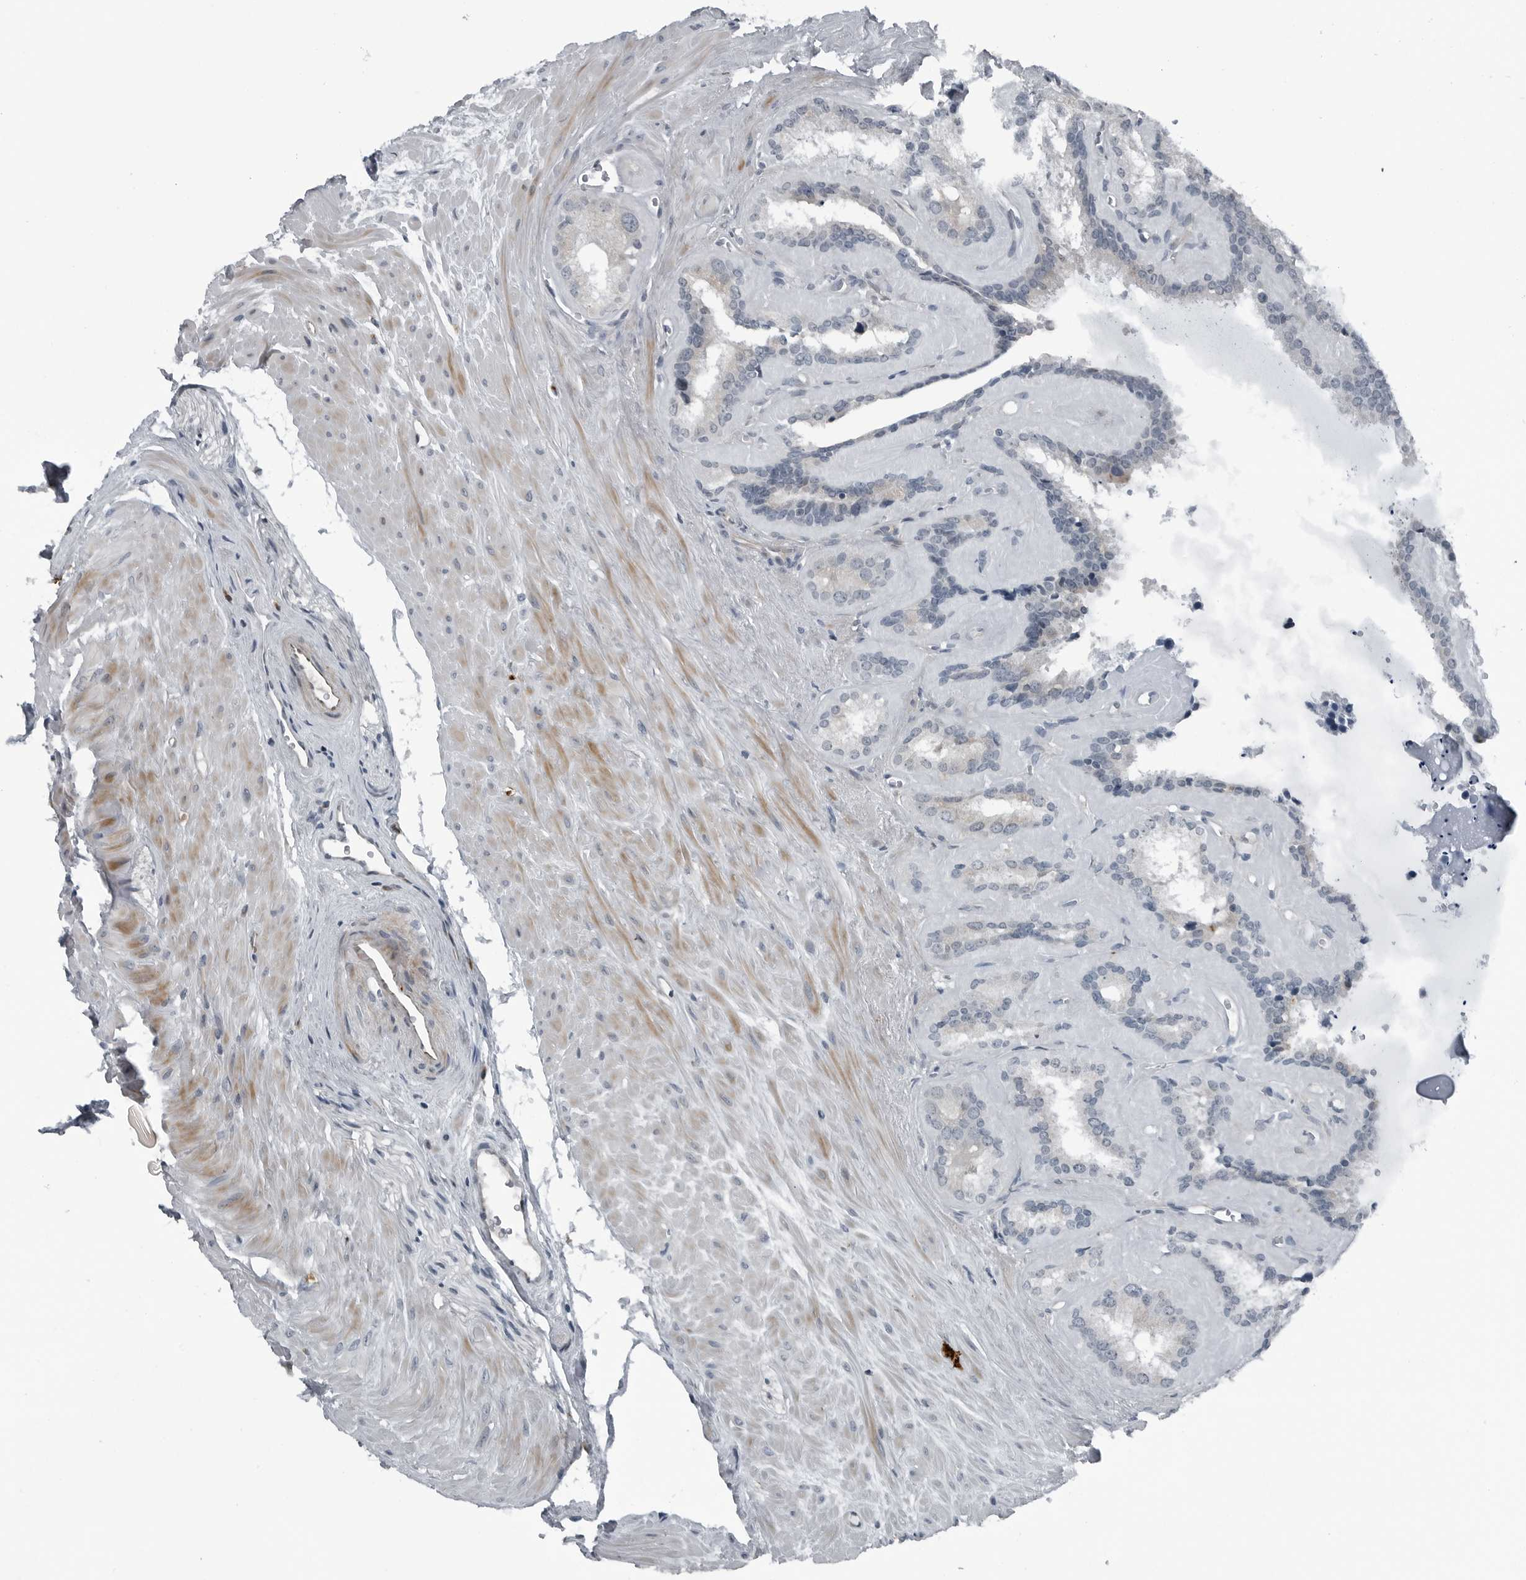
{"staining": {"intensity": "moderate", "quantity": "<25%", "location": "cytoplasmic/membranous"}, "tissue": "seminal vesicle", "cell_type": "Glandular cells", "image_type": "normal", "snomed": [{"axis": "morphology", "description": "Normal tissue, NOS"}, {"axis": "topography", "description": "Prostate"}, {"axis": "topography", "description": "Seminal veicle"}], "caption": "Moderate cytoplasmic/membranous protein expression is identified in approximately <25% of glandular cells in seminal vesicle.", "gene": "GAK", "patient": {"sex": "male", "age": 59}}